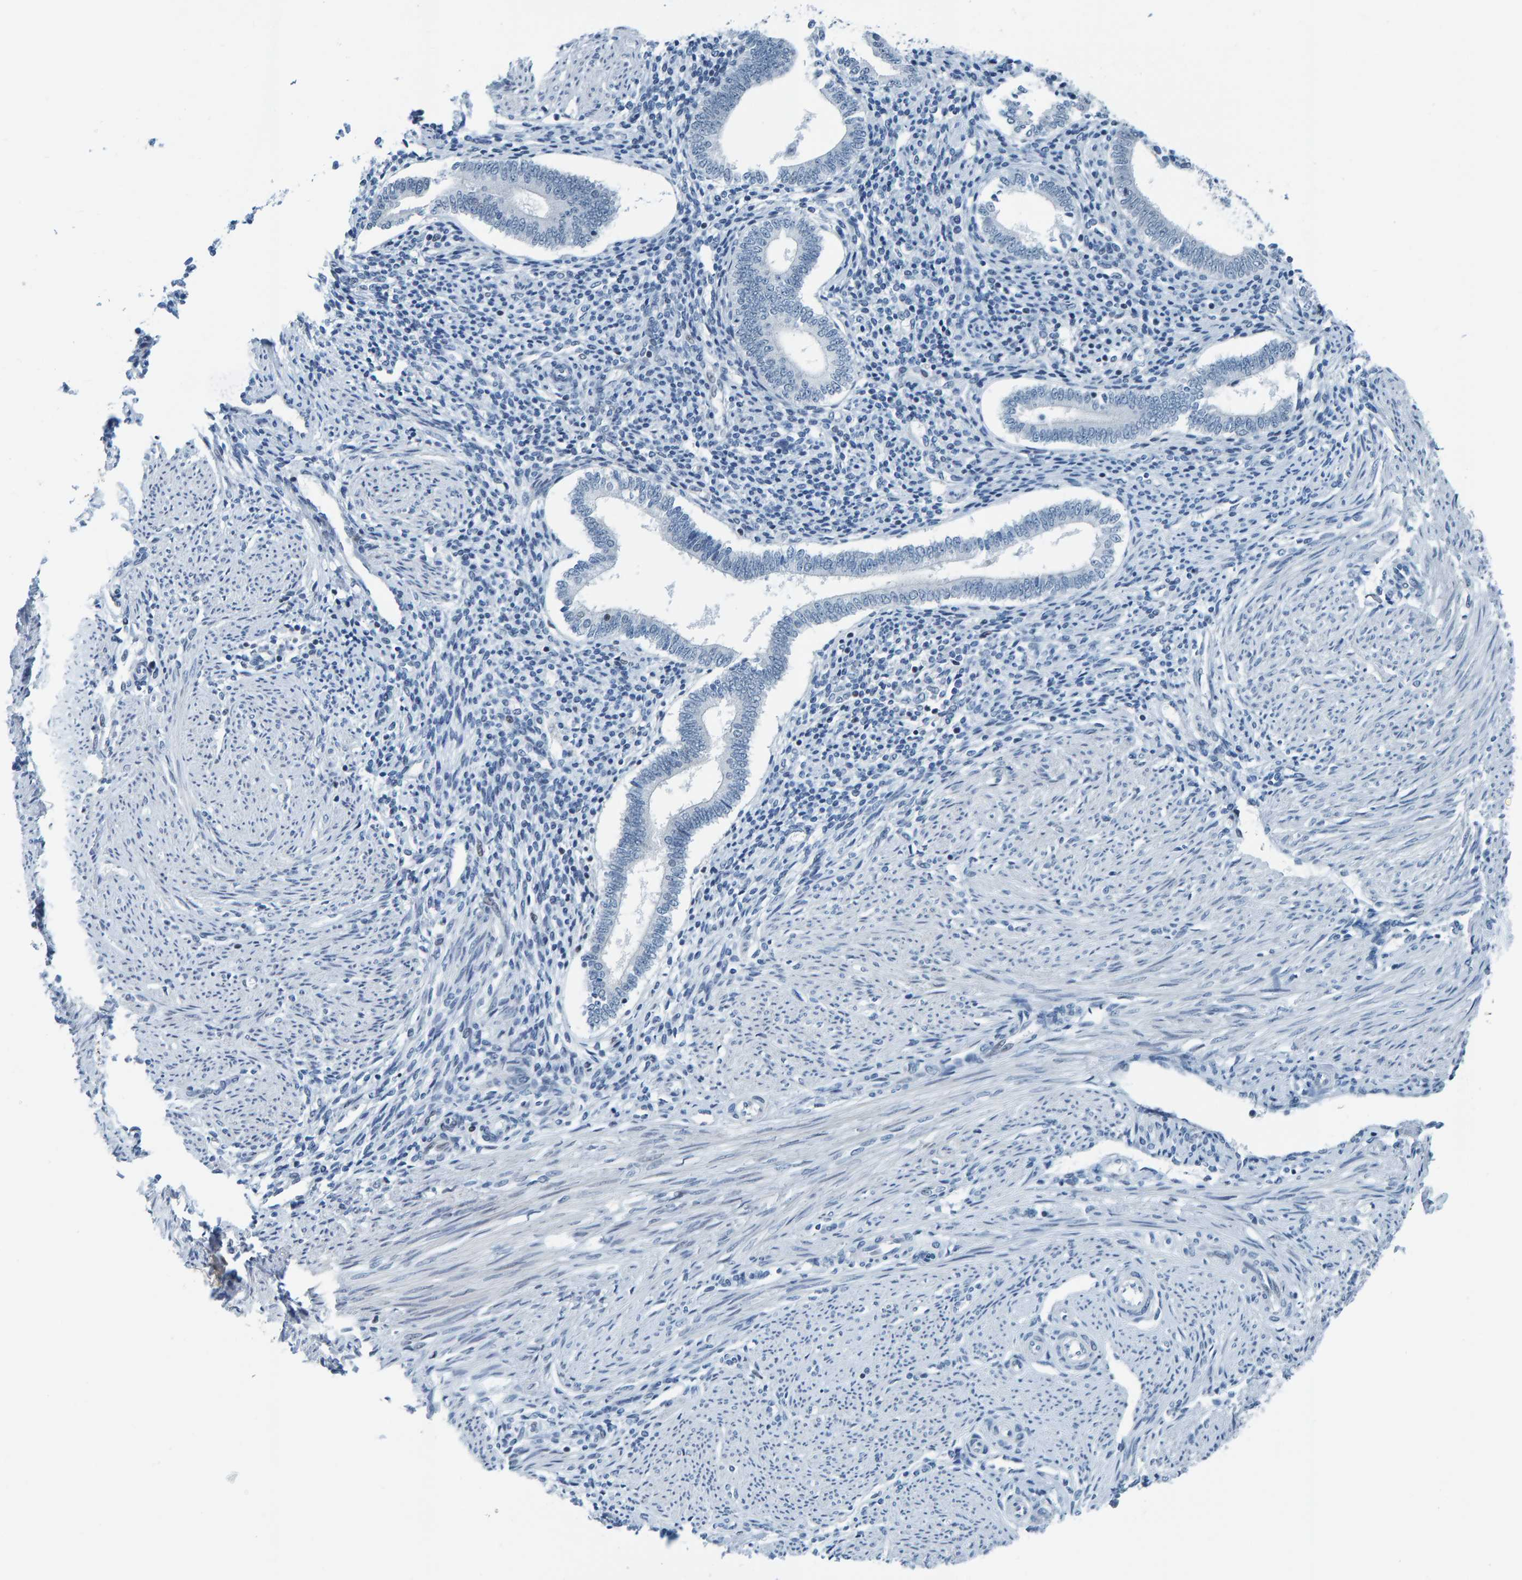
{"staining": {"intensity": "negative", "quantity": "none", "location": "none"}, "tissue": "endometrium", "cell_type": "Cells in endometrial stroma", "image_type": "normal", "snomed": [{"axis": "morphology", "description": "Normal tissue, NOS"}, {"axis": "topography", "description": "Endometrium"}], "caption": "IHC micrograph of normal endometrium: human endometrium stained with DAB (3,3'-diaminobenzidine) demonstrates no significant protein staining in cells in endometrial stroma. The staining is performed using DAB brown chromogen with nuclei counter-stained in using hematoxylin.", "gene": "CNP", "patient": {"sex": "female", "age": 42}}